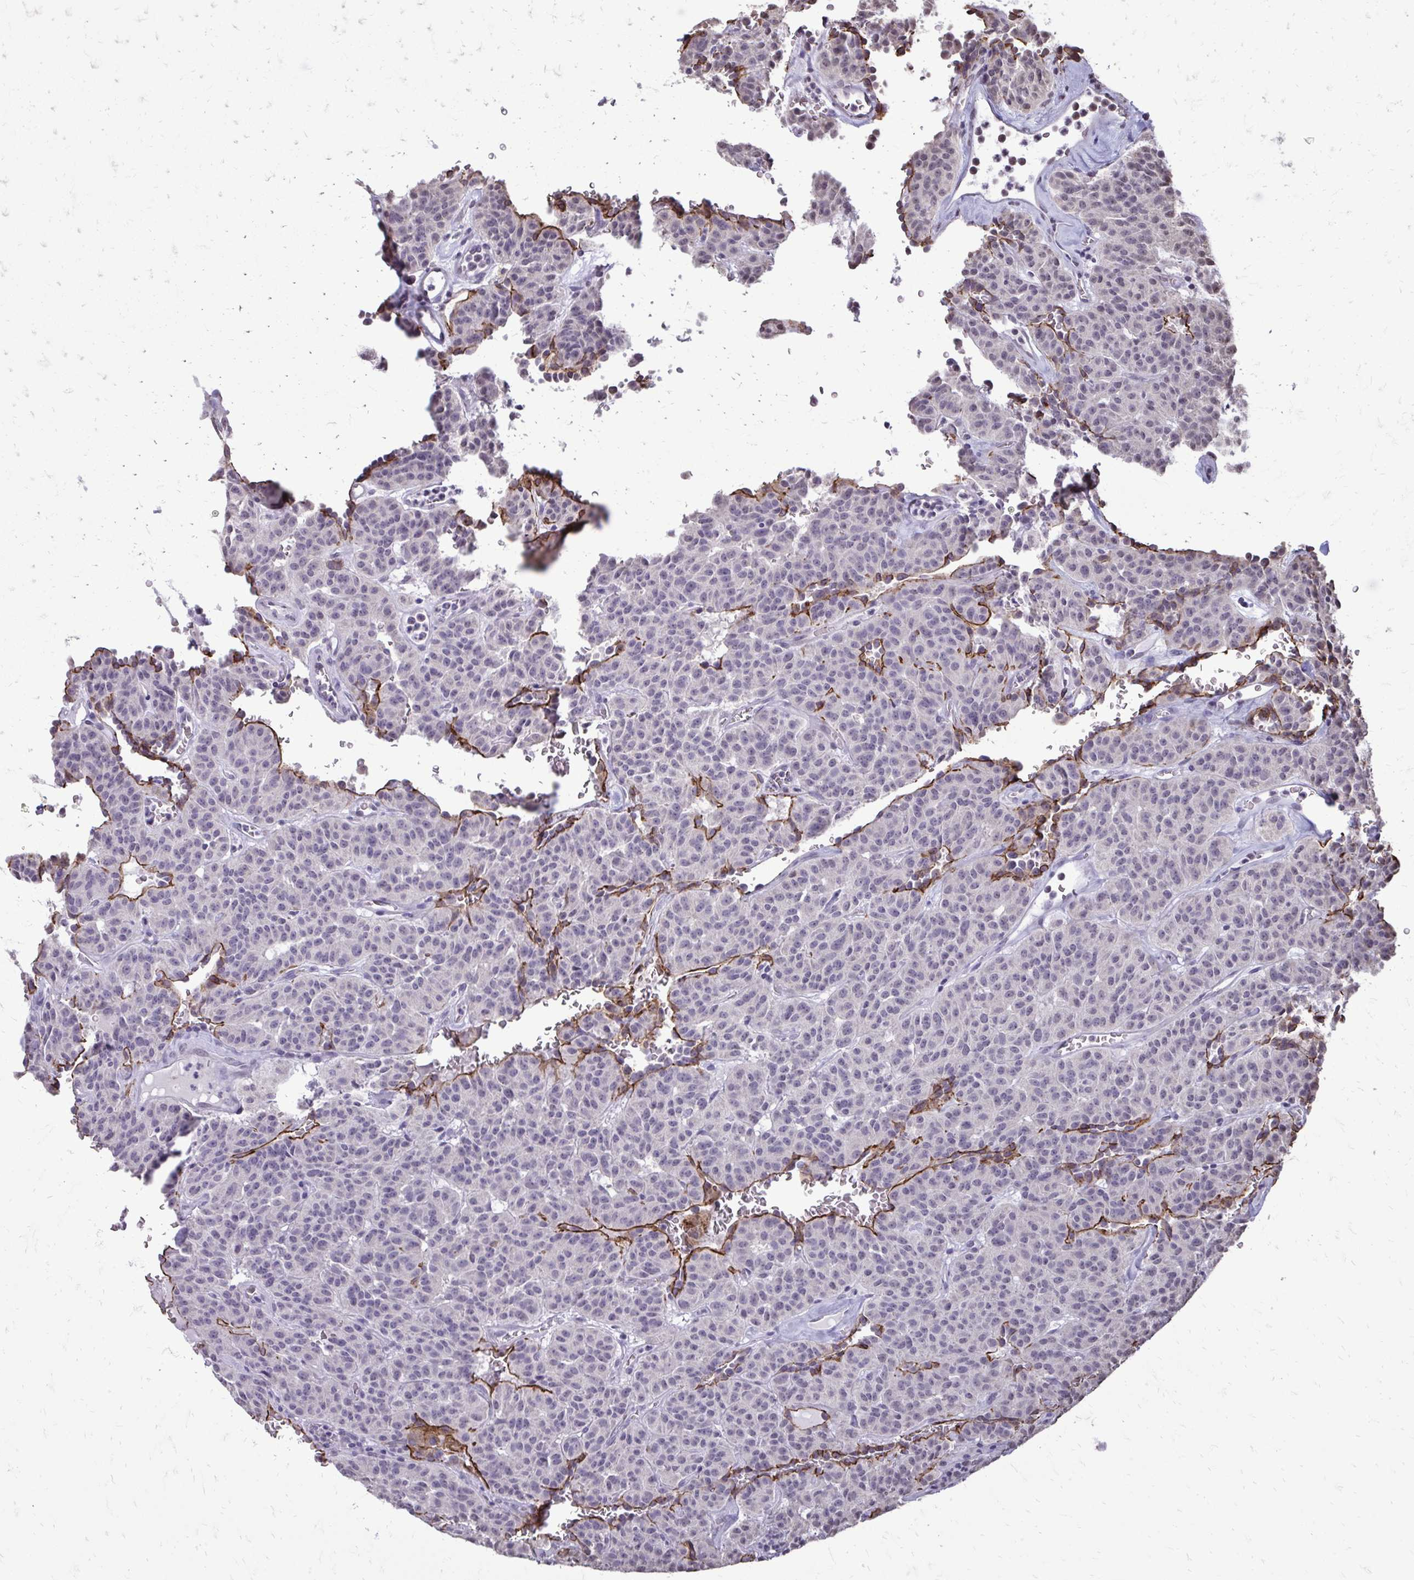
{"staining": {"intensity": "negative", "quantity": "none", "location": "none"}, "tissue": "carcinoid", "cell_type": "Tumor cells", "image_type": "cancer", "snomed": [{"axis": "morphology", "description": "Carcinoid, malignant, NOS"}, {"axis": "topography", "description": "Lung"}], "caption": "Tumor cells are negative for protein expression in human carcinoid (malignant).", "gene": "AKAP5", "patient": {"sex": "female", "age": 61}}